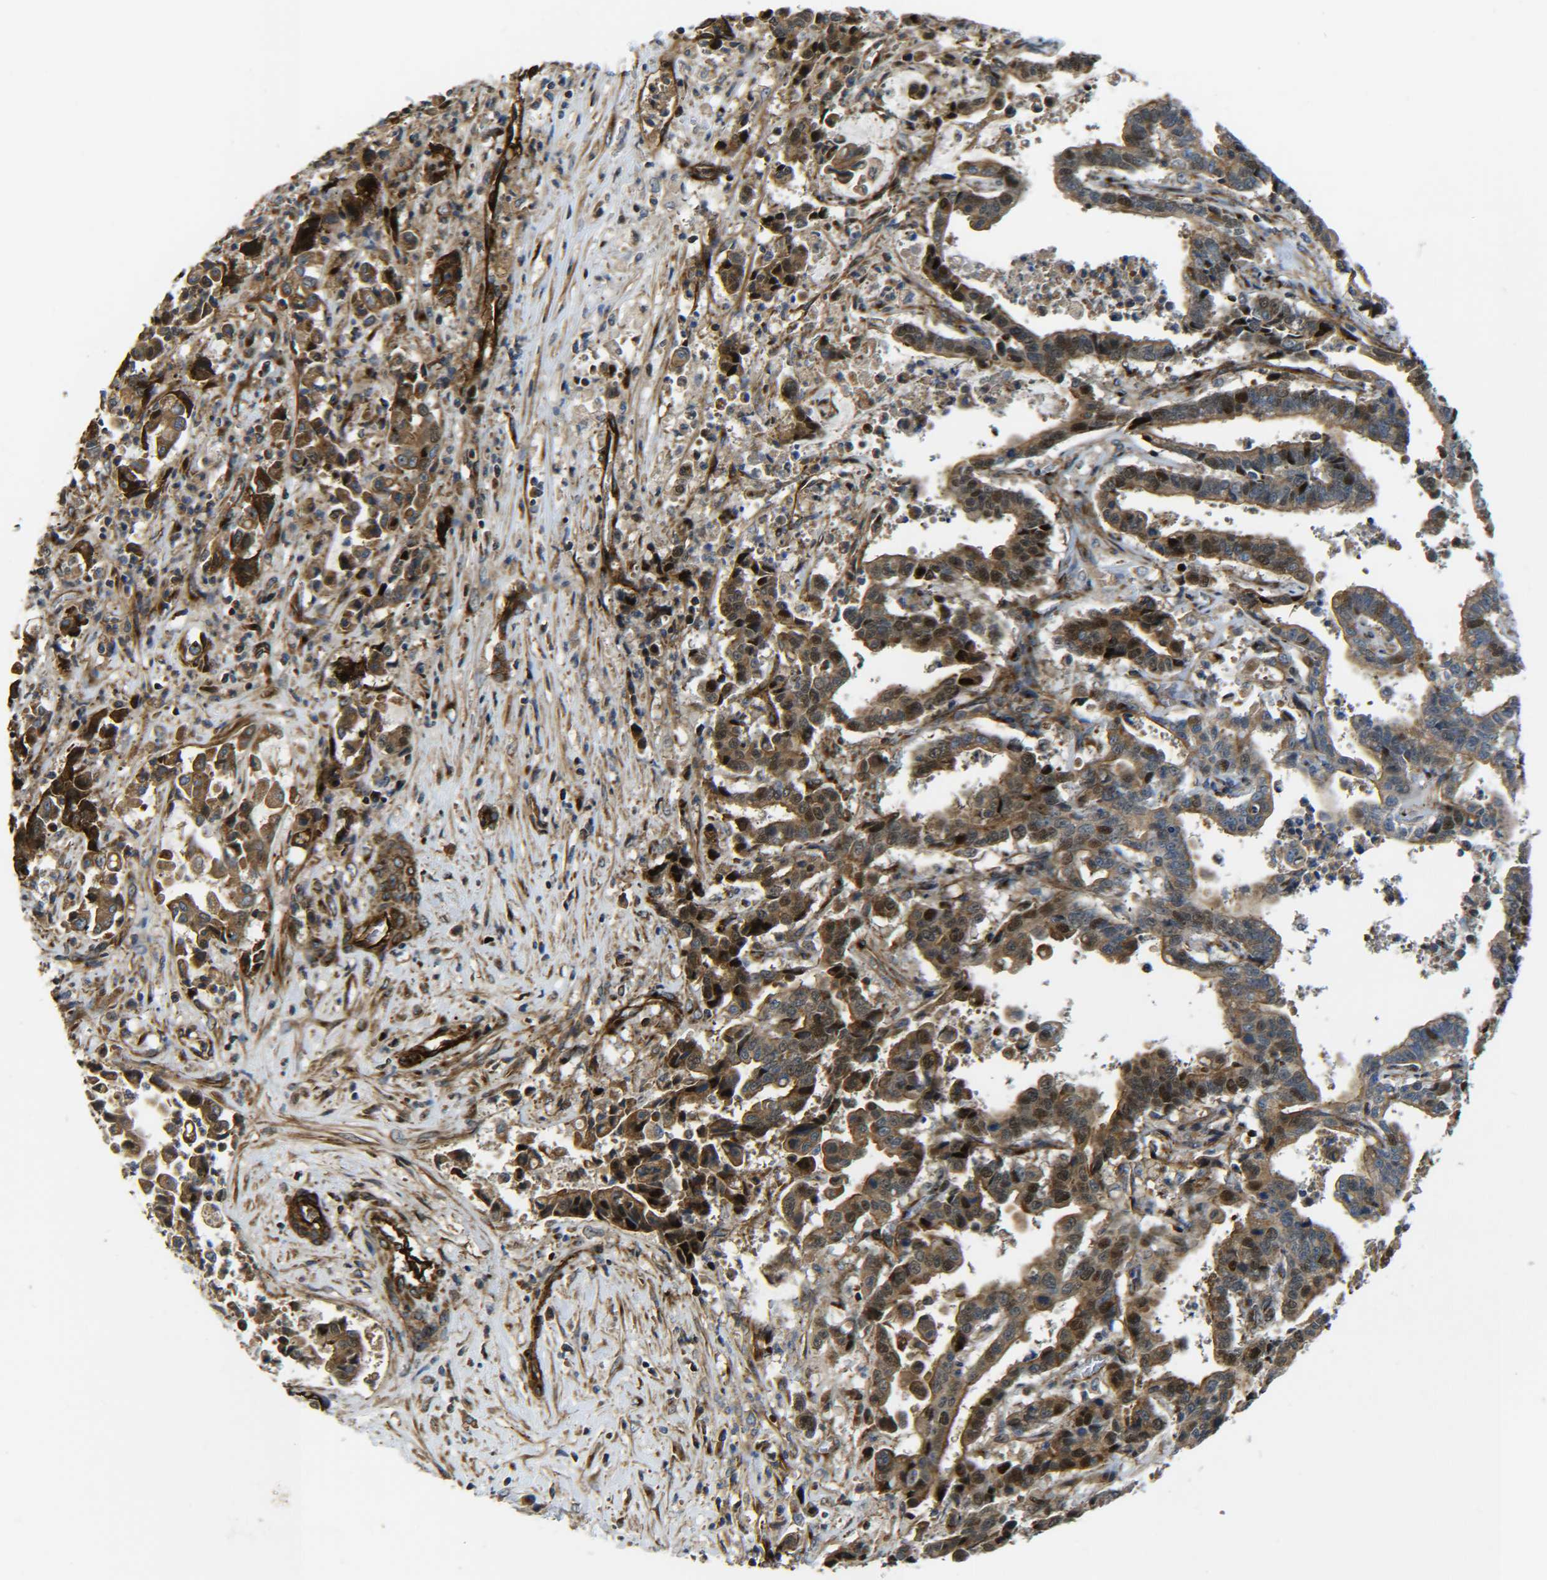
{"staining": {"intensity": "moderate", "quantity": ">75%", "location": "cytoplasmic/membranous,nuclear"}, "tissue": "liver cancer", "cell_type": "Tumor cells", "image_type": "cancer", "snomed": [{"axis": "morphology", "description": "Cholangiocarcinoma"}, {"axis": "topography", "description": "Liver"}], "caption": "An image showing moderate cytoplasmic/membranous and nuclear staining in about >75% of tumor cells in liver cholangiocarcinoma, as visualized by brown immunohistochemical staining.", "gene": "ECE1", "patient": {"sex": "male", "age": 57}}